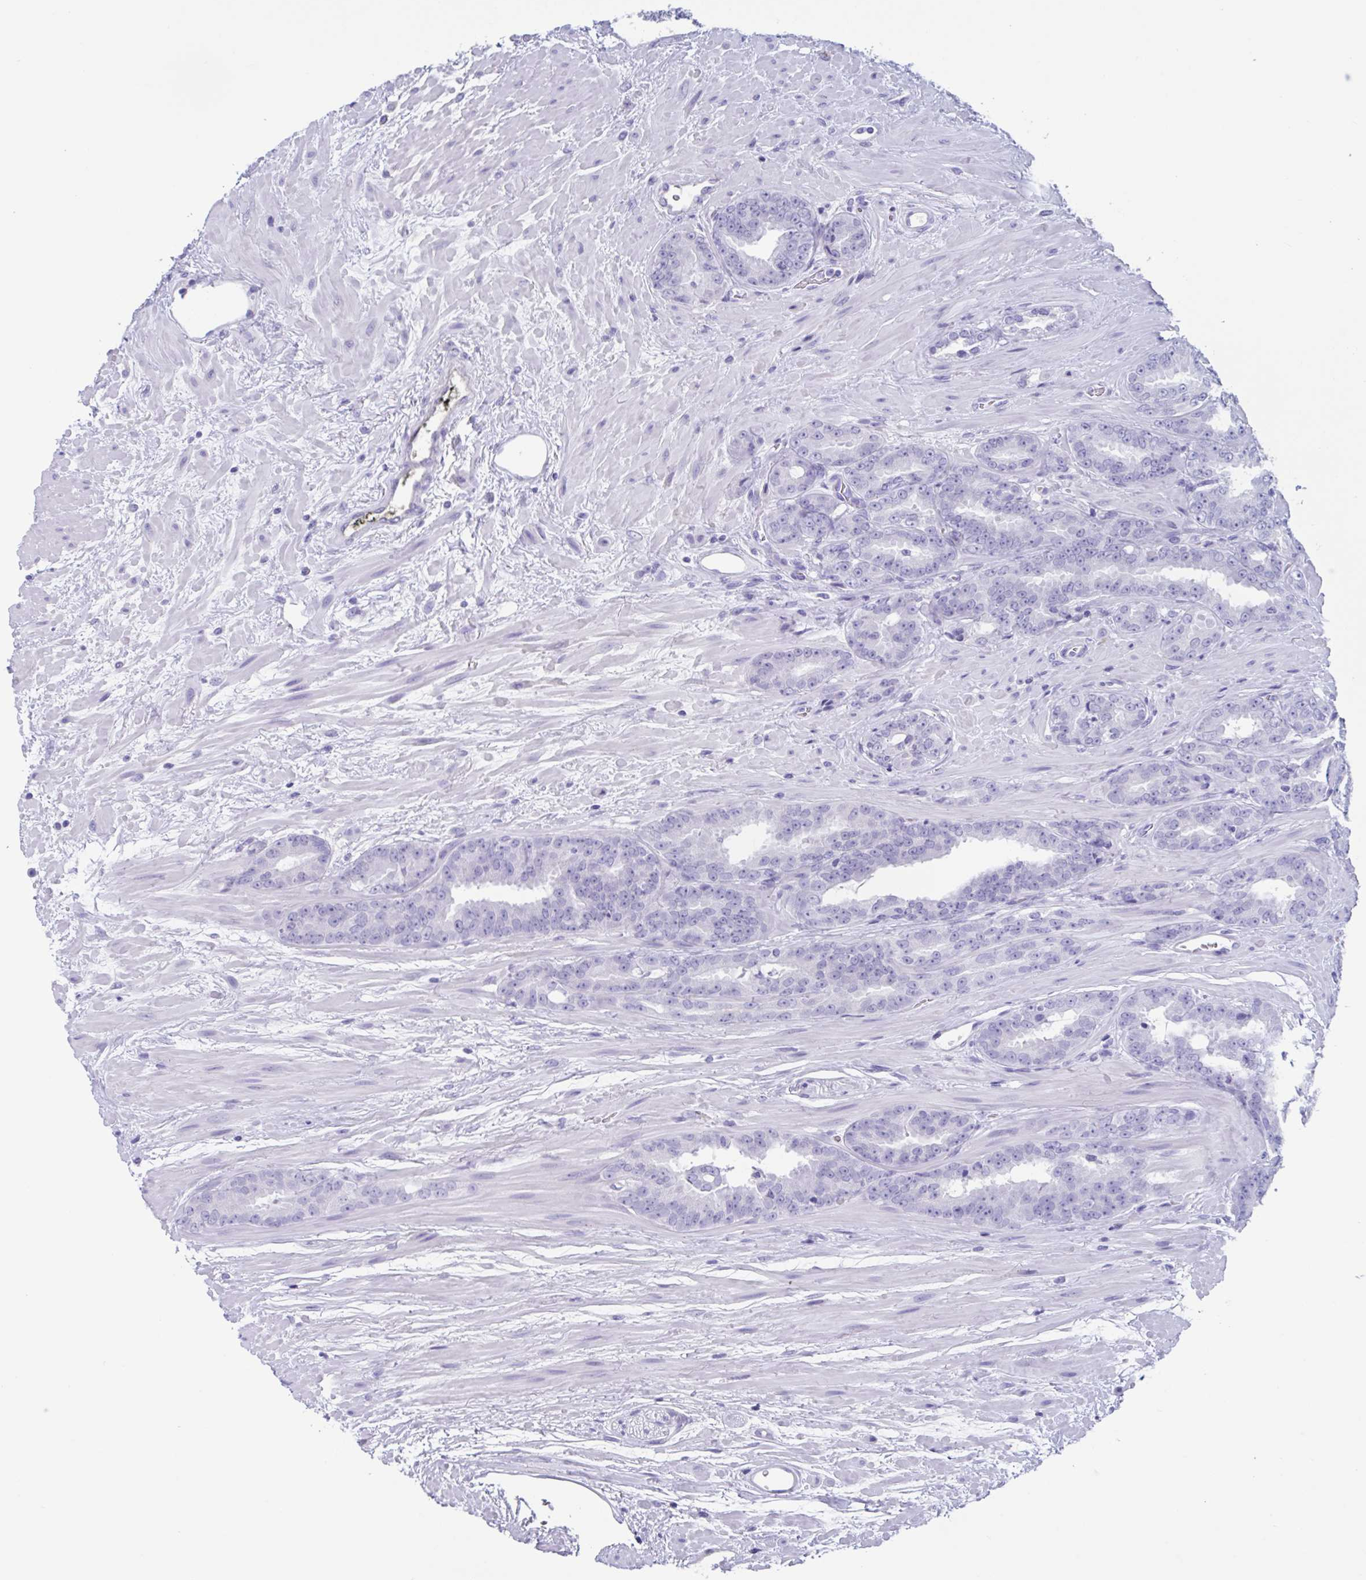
{"staining": {"intensity": "negative", "quantity": "none", "location": "none"}, "tissue": "prostate cancer", "cell_type": "Tumor cells", "image_type": "cancer", "snomed": [{"axis": "morphology", "description": "Adenocarcinoma, High grade"}, {"axis": "topography", "description": "Prostate"}], "caption": "DAB (3,3'-diaminobenzidine) immunohistochemical staining of prostate cancer displays no significant expression in tumor cells. (DAB immunohistochemistry with hematoxylin counter stain).", "gene": "USP35", "patient": {"sex": "male", "age": 72}}